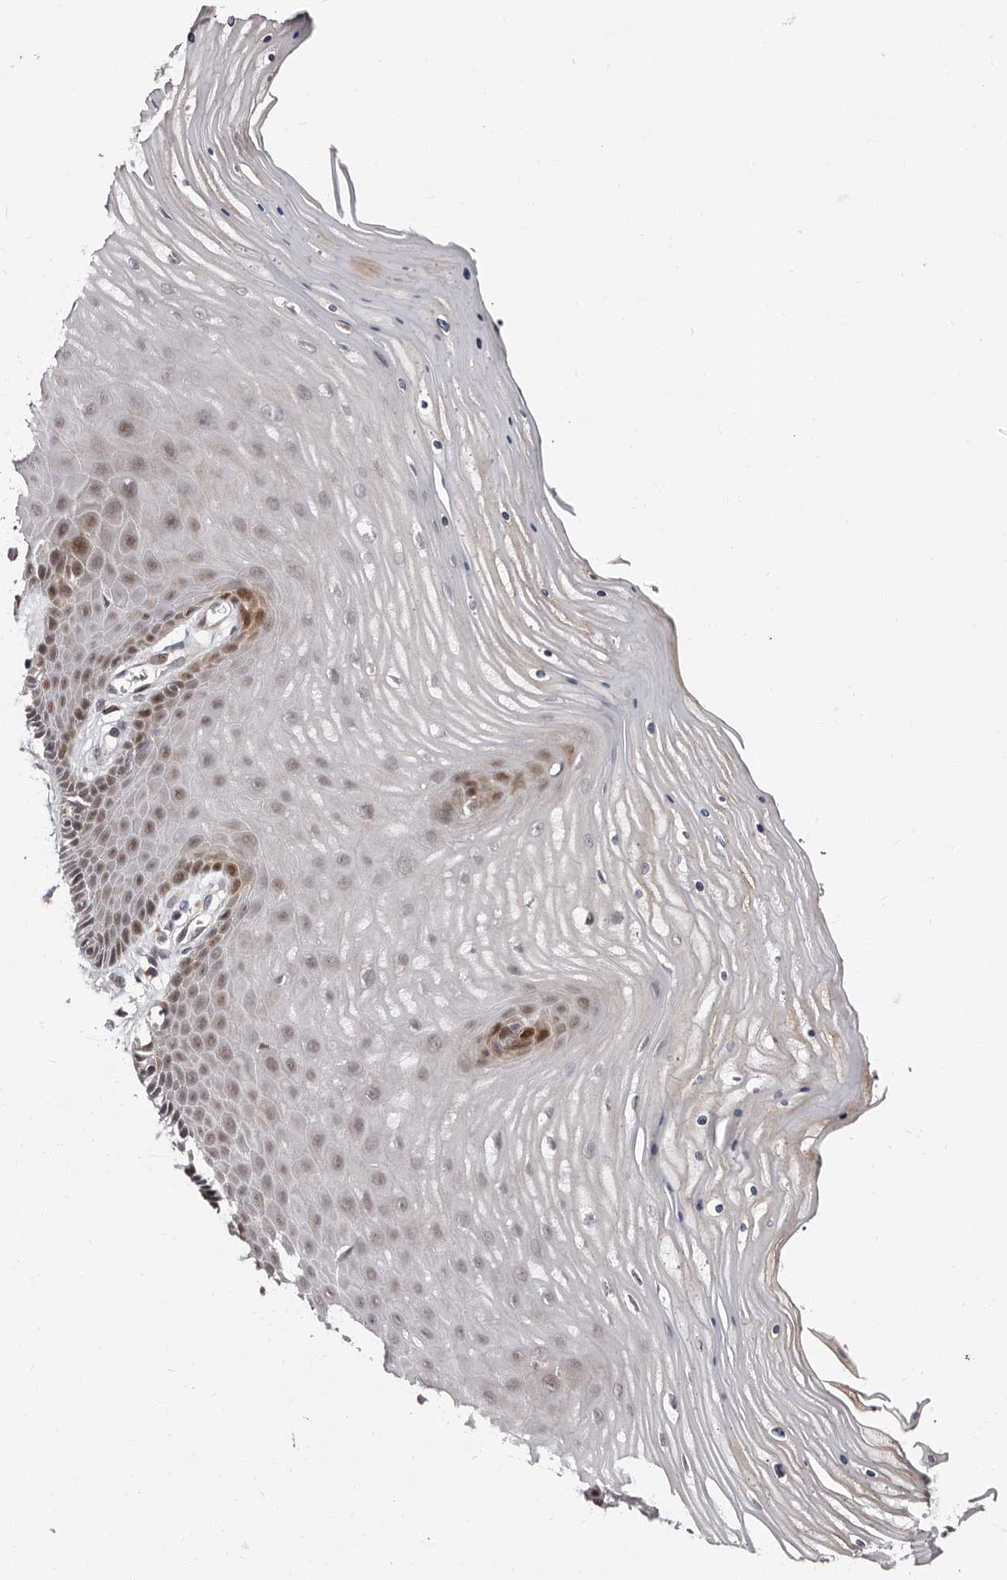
{"staining": {"intensity": "weak", "quantity": "<25%", "location": "nuclear"}, "tissue": "cervix", "cell_type": "Glandular cells", "image_type": "normal", "snomed": [{"axis": "morphology", "description": "Normal tissue, NOS"}, {"axis": "topography", "description": "Cervix"}], "caption": "High power microscopy micrograph of an immunohistochemistry image of benign cervix, revealing no significant positivity in glandular cells. (DAB IHC visualized using brightfield microscopy, high magnification).", "gene": "PHF20L1", "patient": {"sex": "female", "age": 55}}